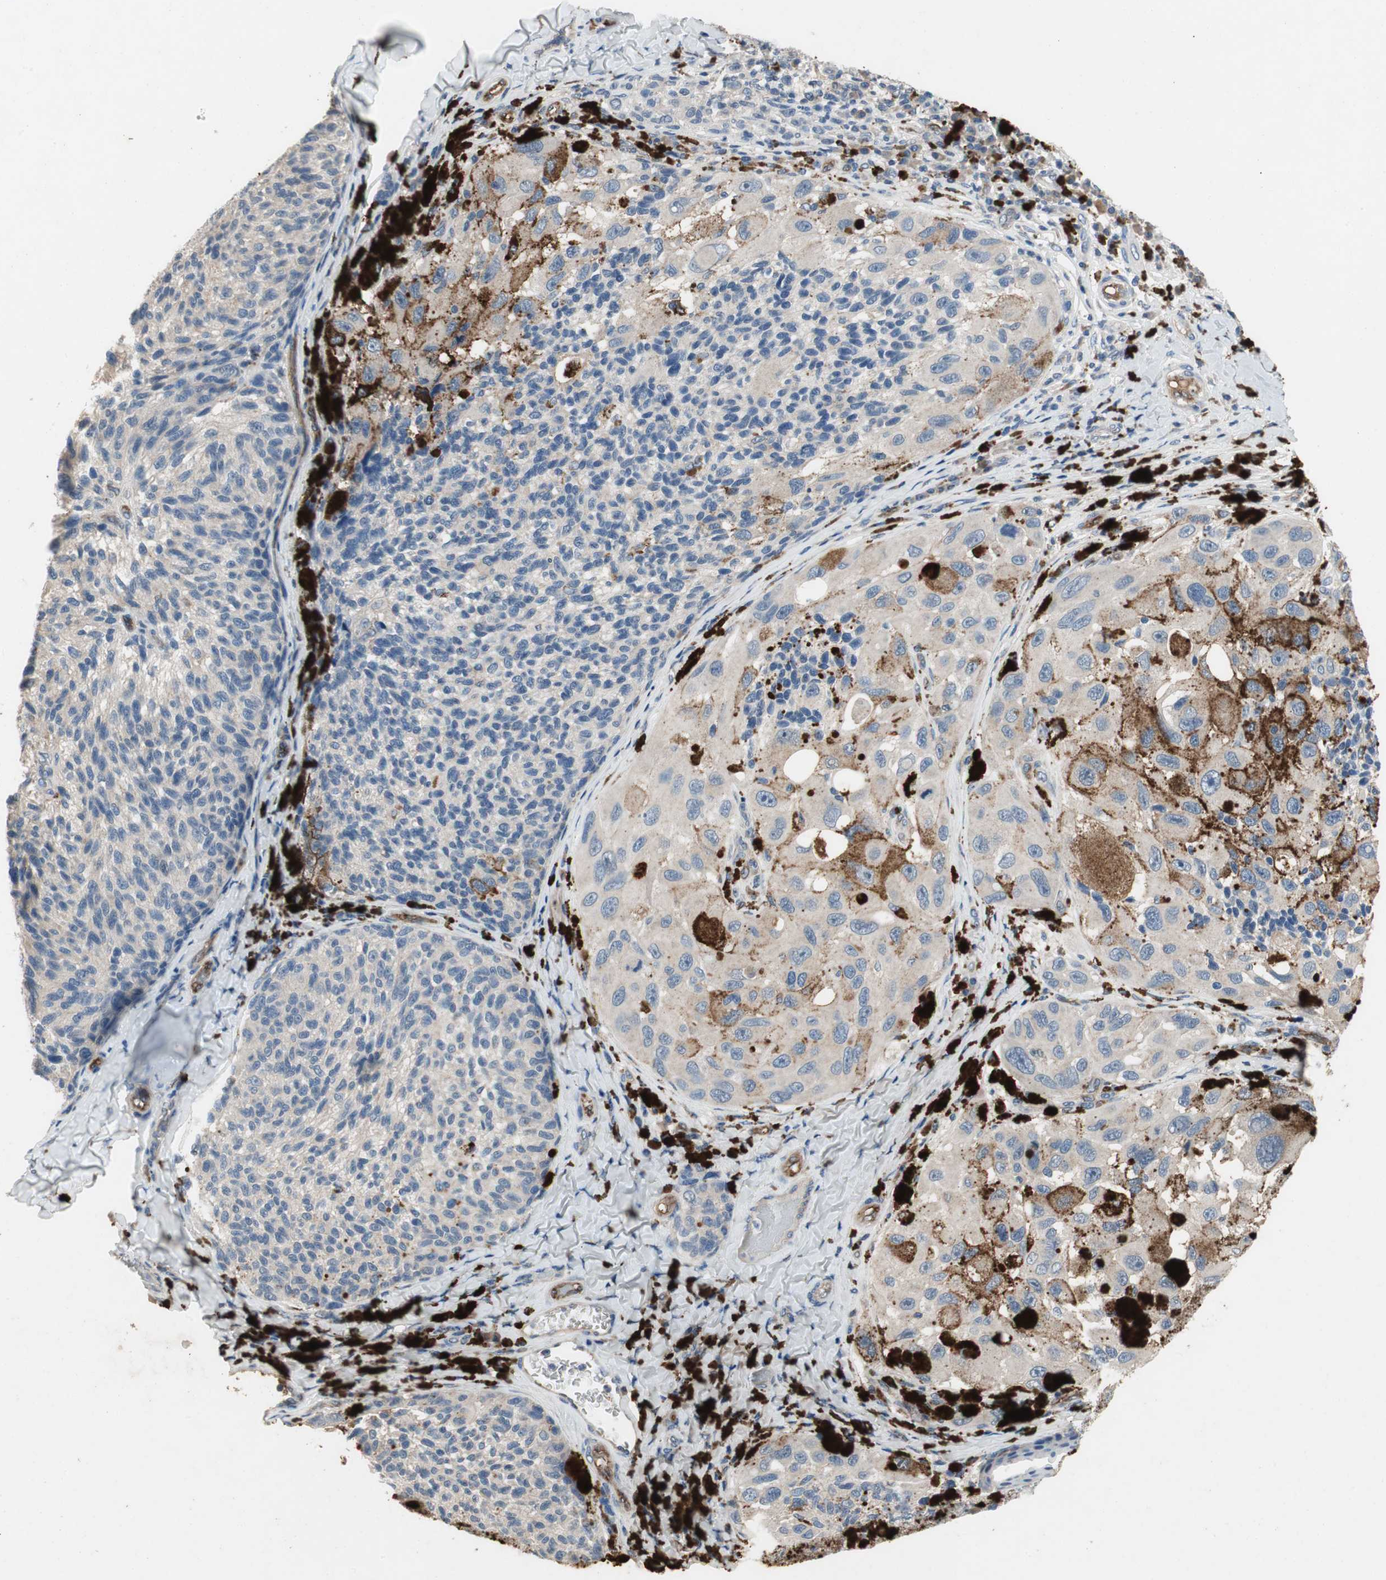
{"staining": {"intensity": "negative", "quantity": "none", "location": "none"}, "tissue": "melanoma", "cell_type": "Tumor cells", "image_type": "cancer", "snomed": [{"axis": "morphology", "description": "Malignant melanoma, NOS"}, {"axis": "topography", "description": "Skin"}], "caption": "A high-resolution histopathology image shows IHC staining of malignant melanoma, which reveals no significant positivity in tumor cells. (DAB (3,3'-diaminobenzidine) immunohistochemistry, high magnification).", "gene": "ALPL", "patient": {"sex": "female", "age": 73}}